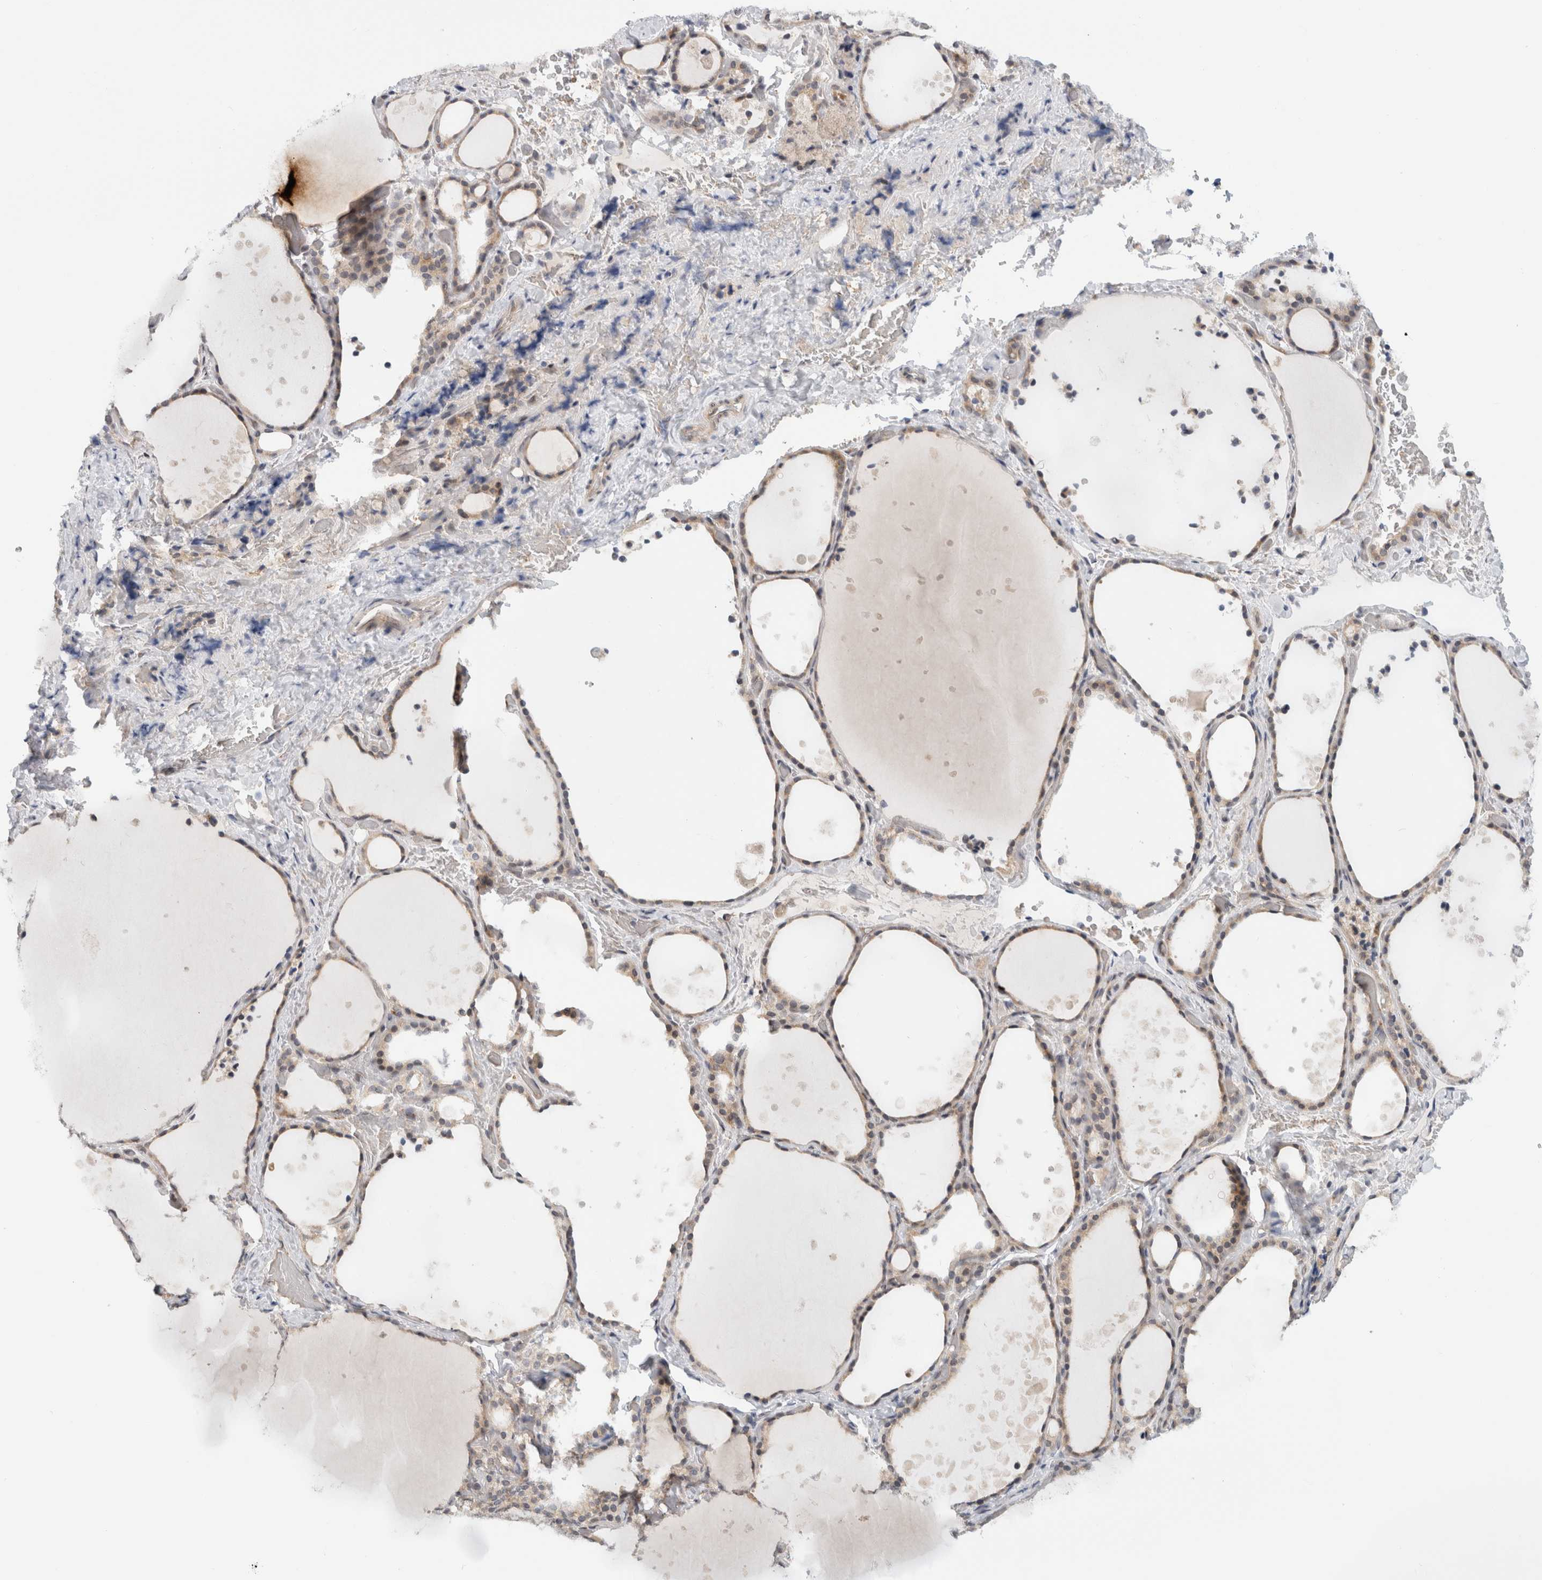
{"staining": {"intensity": "weak", "quantity": ">75%", "location": "cytoplasmic/membranous"}, "tissue": "thyroid gland", "cell_type": "Glandular cells", "image_type": "normal", "snomed": [{"axis": "morphology", "description": "Normal tissue, NOS"}, {"axis": "topography", "description": "Thyroid gland"}], "caption": "Protein expression analysis of unremarkable human thyroid gland reveals weak cytoplasmic/membranous staining in approximately >75% of glandular cells.", "gene": "CMC2", "patient": {"sex": "female", "age": 44}}